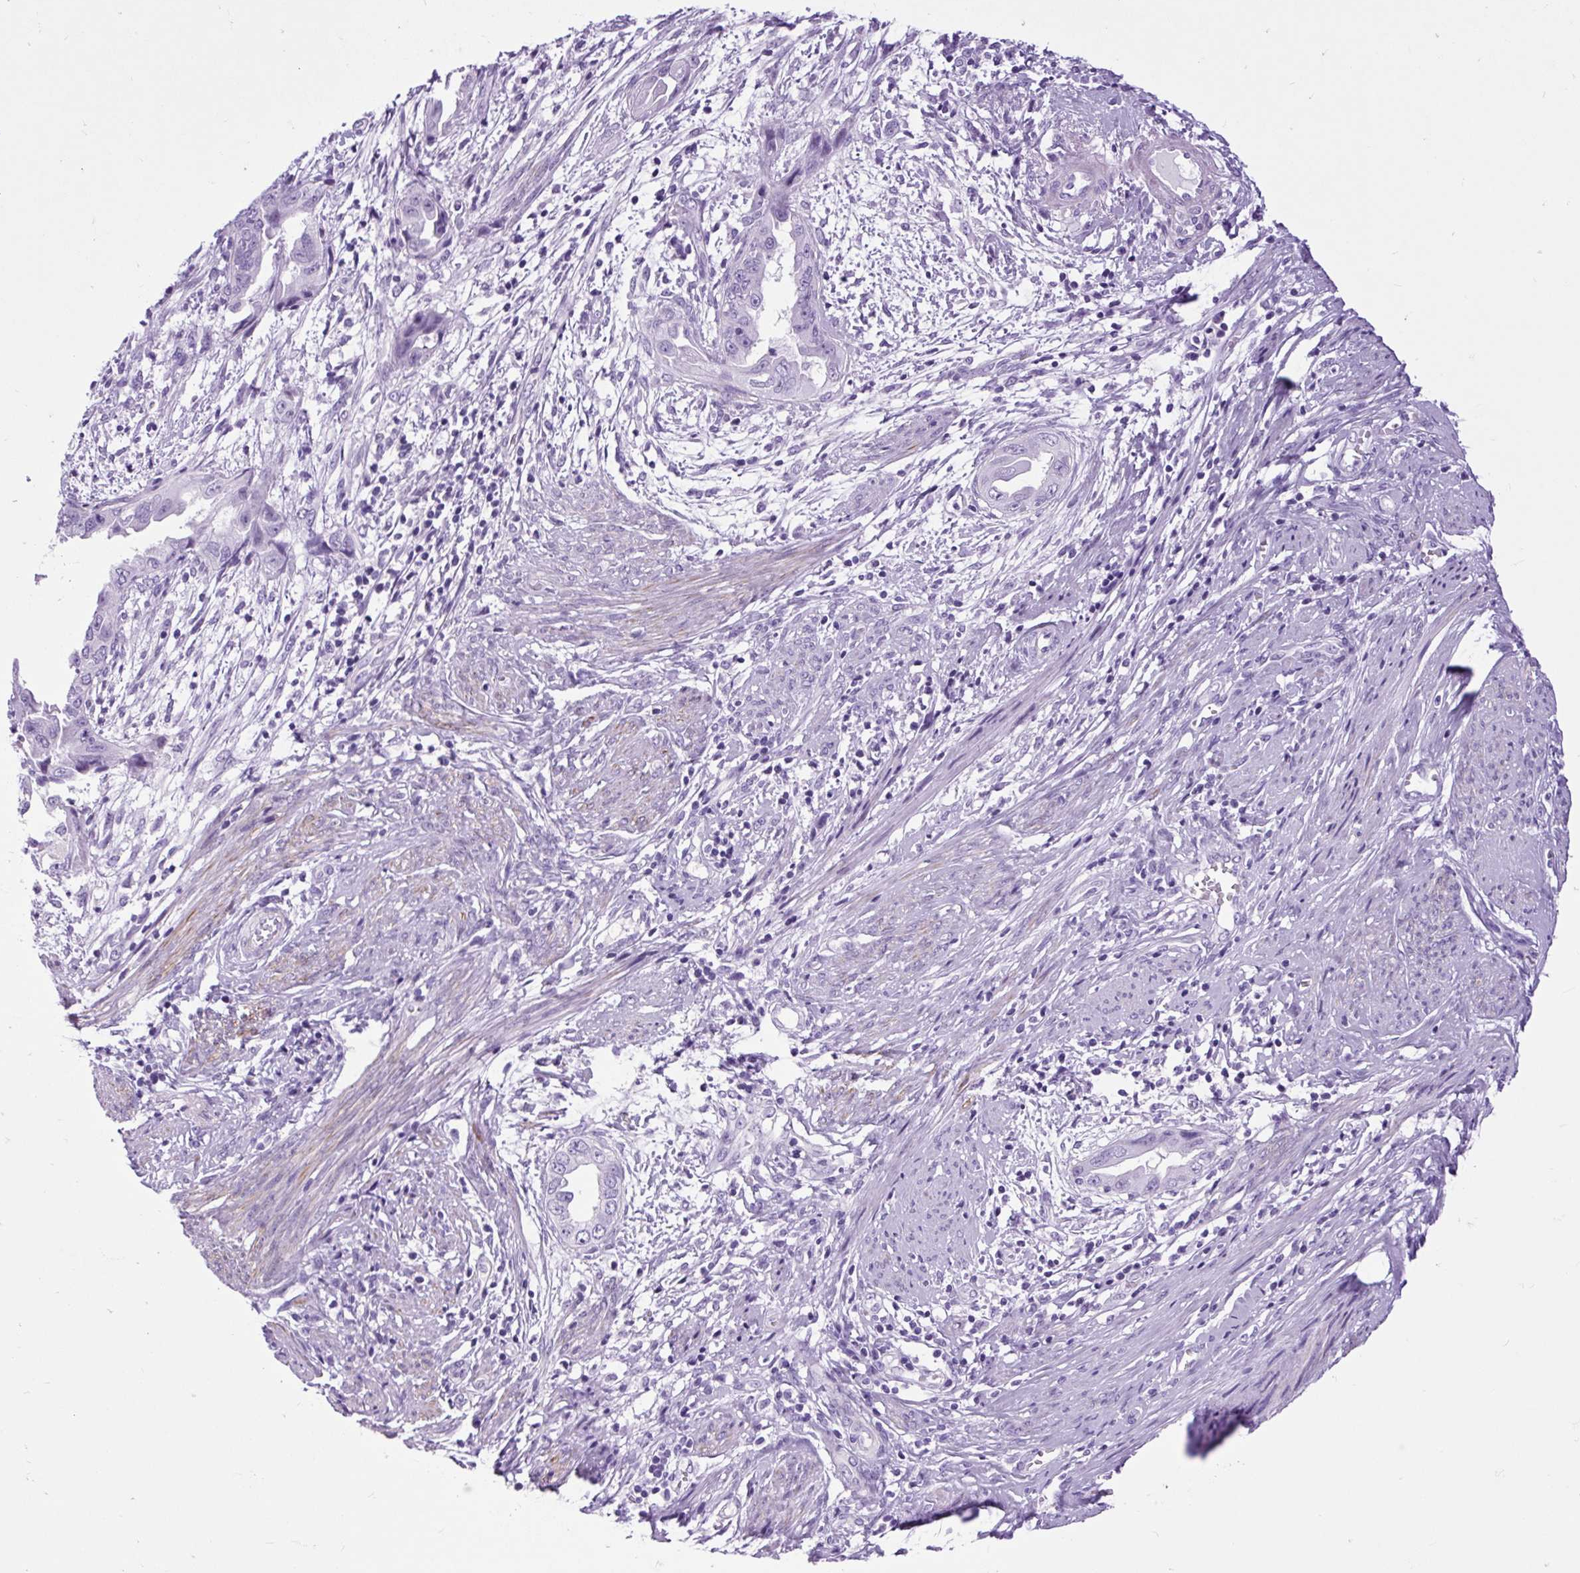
{"staining": {"intensity": "negative", "quantity": "none", "location": "none"}, "tissue": "endometrial cancer", "cell_type": "Tumor cells", "image_type": "cancer", "snomed": [{"axis": "morphology", "description": "Adenocarcinoma, NOS"}, {"axis": "topography", "description": "Endometrium"}], "caption": "Tumor cells are negative for brown protein staining in endometrial cancer (adenocarcinoma).", "gene": "DPP6", "patient": {"sex": "female", "age": 57}}